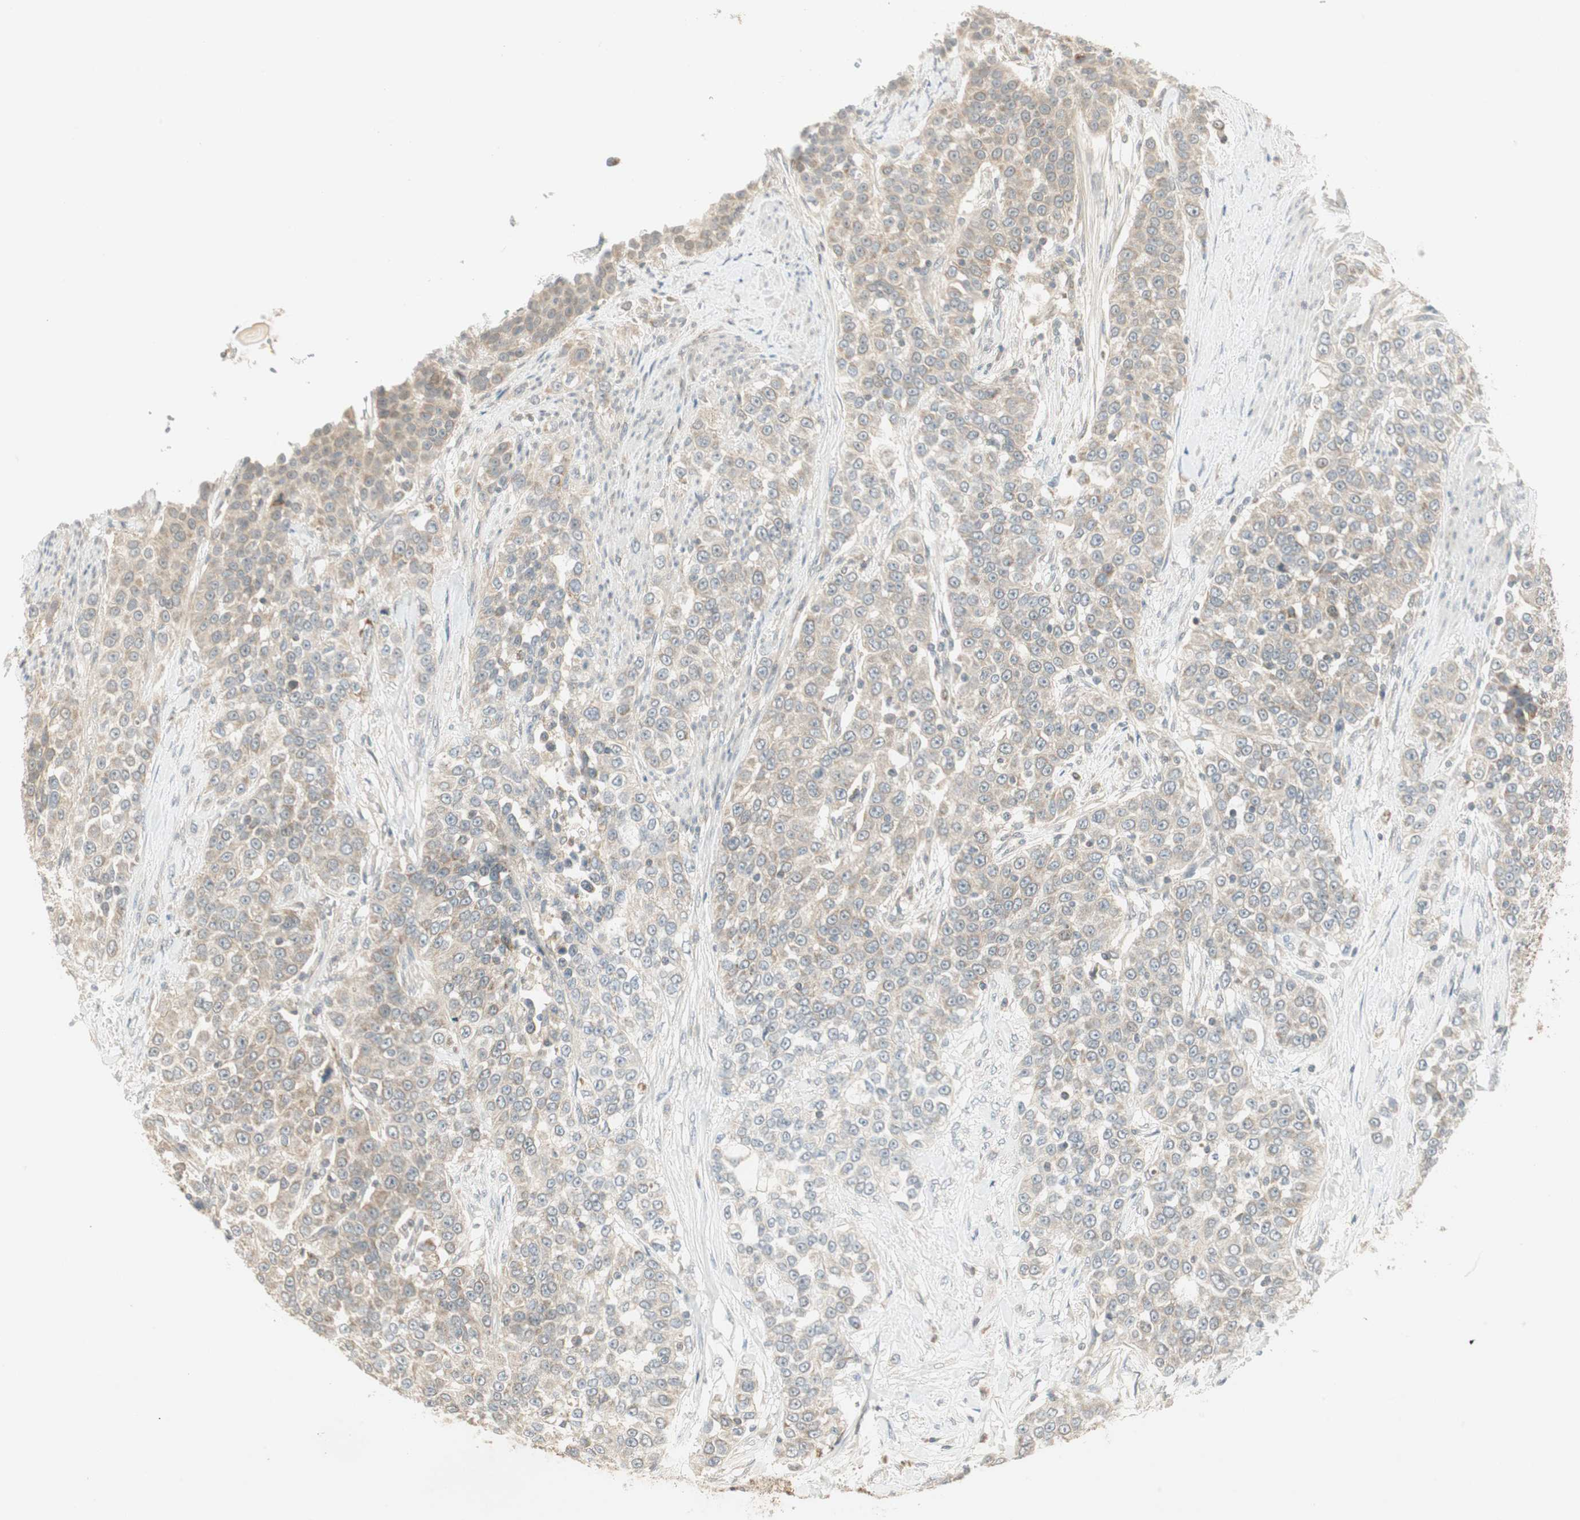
{"staining": {"intensity": "weak", "quantity": "25%-75%", "location": "cytoplasmic/membranous"}, "tissue": "urothelial cancer", "cell_type": "Tumor cells", "image_type": "cancer", "snomed": [{"axis": "morphology", "description": "Urothelial carcinoma, High grade"}, {"axis": "topography", "description": "Urinary bladder"}], "caption": "This is a micrograph of IHC staining of urothelial carcinoma (high-grade), which shows weak staining in the cytoplasmic/membranous of tumor cells.", "gene": "USP2", "patient": {"sex": "female", "age": 80}}